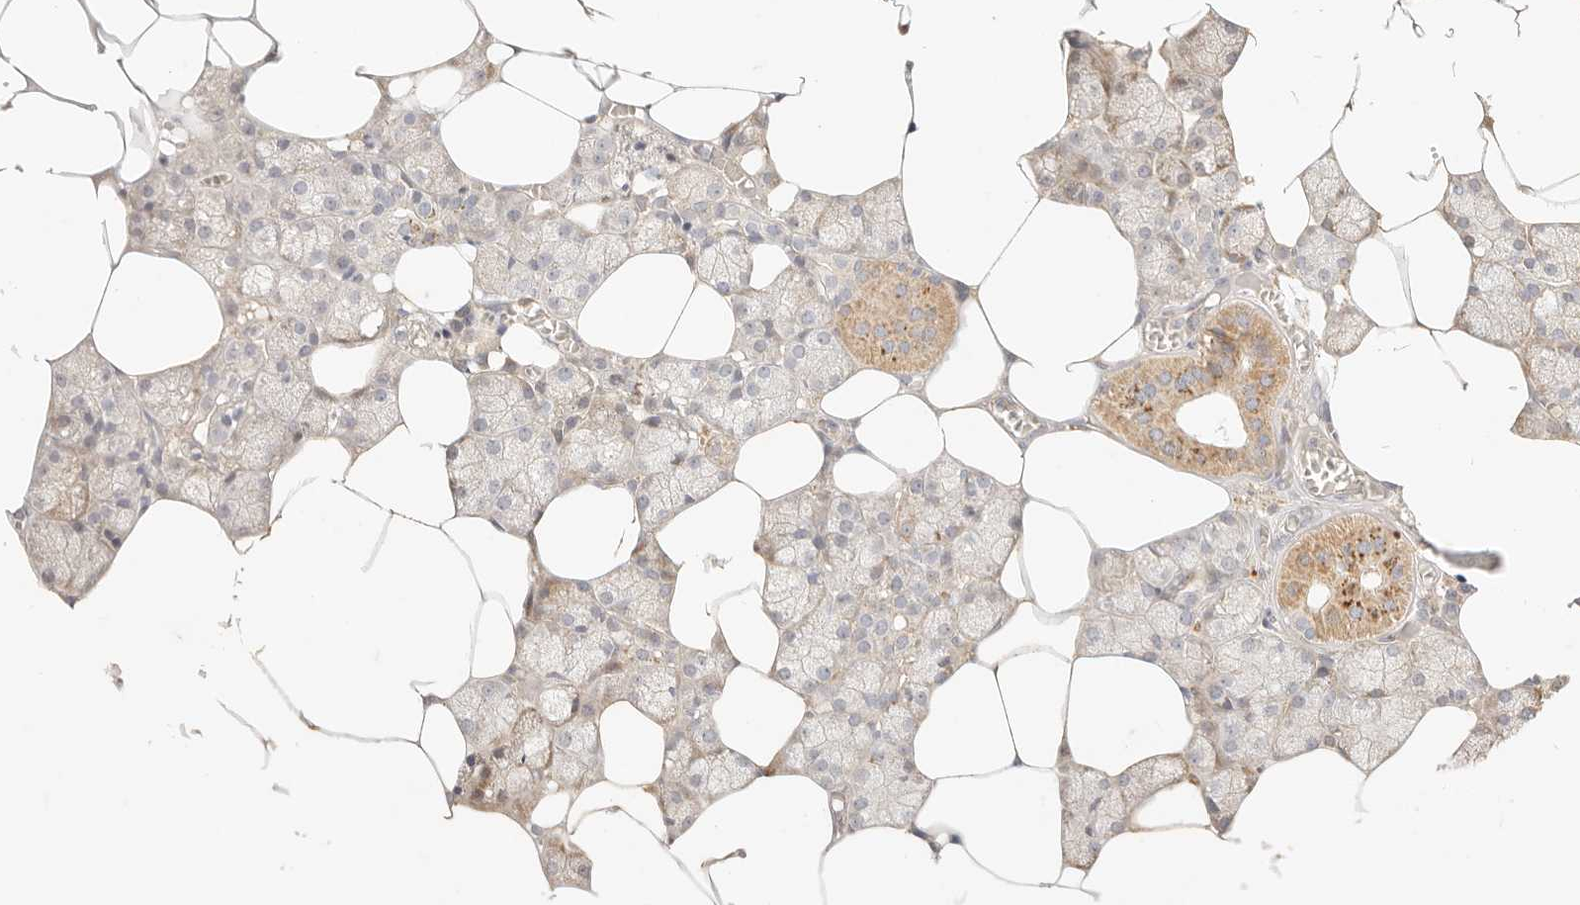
{"staining": {"intensity": "moderate", "quantity": "<25%", "location": "cytoplasmic/membranous"}, "tissue": "salivary gland", "cell_type": "Glandular cells", "image_type": "normal", "snomed": [{"axis": "morphology", "description": "Normal tissue, NOS"}, {"axis": "topography", "description": "Salivary gland"}], "caption": "The immunohistochemical stain shows moderate cytoplasmic/membranous positivity in glandular cells of benign salivary gland. (Stains: DAB in brown, nuclei in blue, Microscopy: brightfield microscopy at high magnification).", "gene": "HK2", "patient": {"sex": "male", "age": 62}}